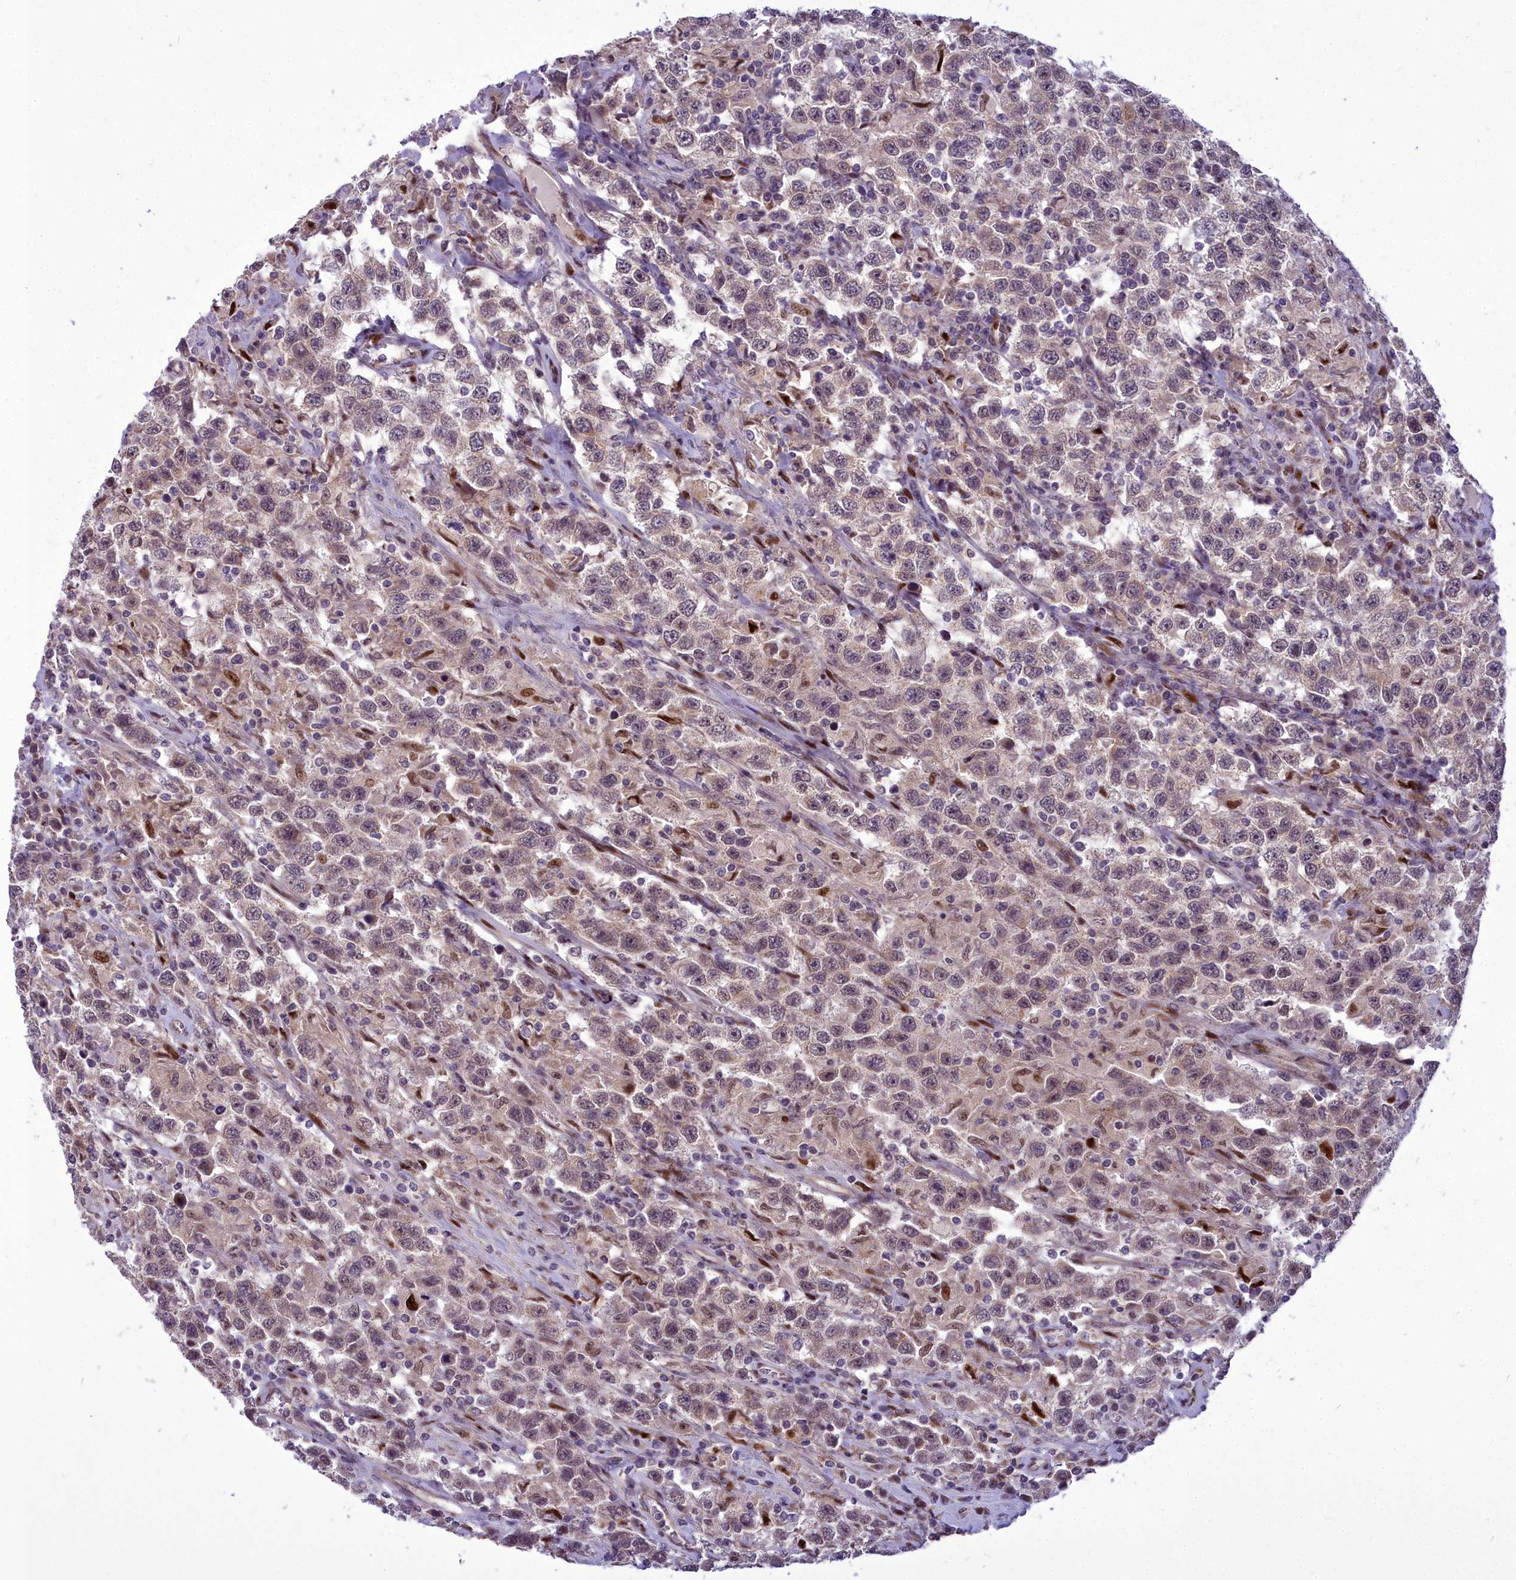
{"staining": {"intensity": "weak", "quantity": "25%-75%", "location": "cytoplasmic/membranous,nuclear"}, "tissue": "testis cancer", "cell_type": "Tumor cells", "image_type": "cancer", "snomed": [{"axis": "morphology", "description": "Seminoma, NOS"}, {"axis": "topography", "description": "Testis"}], "caption": "Weak cytoplasmic/membranous and nuclear expression for a protein is identified in about 25%-75% of tumor cells of testis cancer (seminoma) using IHC.", "gene": "AP1M1", "patient": {"sex": "male", "age": 41}}